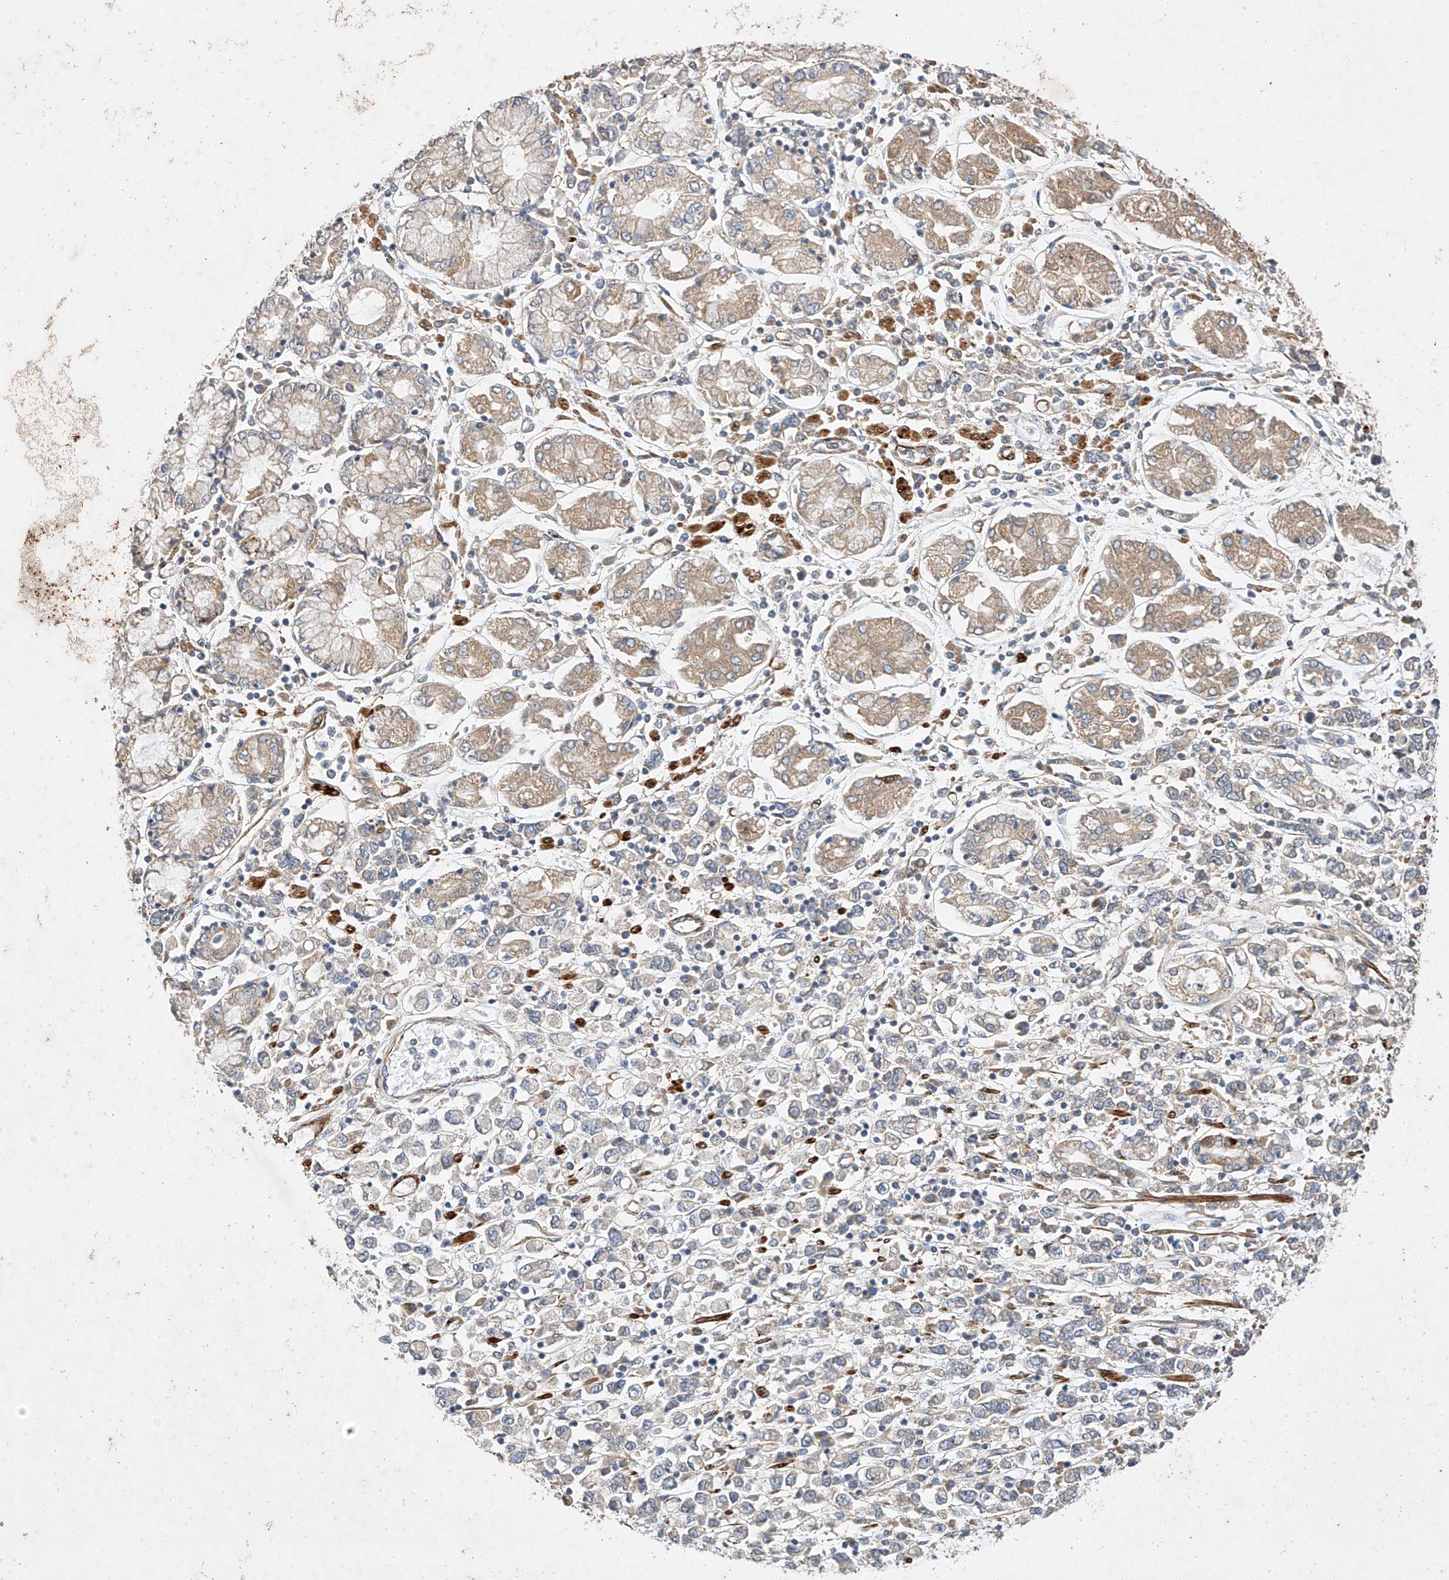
{"staining": {"intensity": "negative", "quantity": "none", "location": "none"}, "tissue": "stomach cancer", "cell_type": "Tumor cells", "image_type": "cancer", "snomed": [{"axis": "morphology", "description": "Adenocarcinoma, NOS"}, {"axis": "topography", "description": "Stomach"}], "caption": "Immunohistochemistry histopathology image of neoplastic tissue: stomach cancer (adenocarcinoma) stained with DAB shows no significant protein expression in tumor cells.", "gene": "RAB23", "patient": {"sex": "female", "age": 76}}